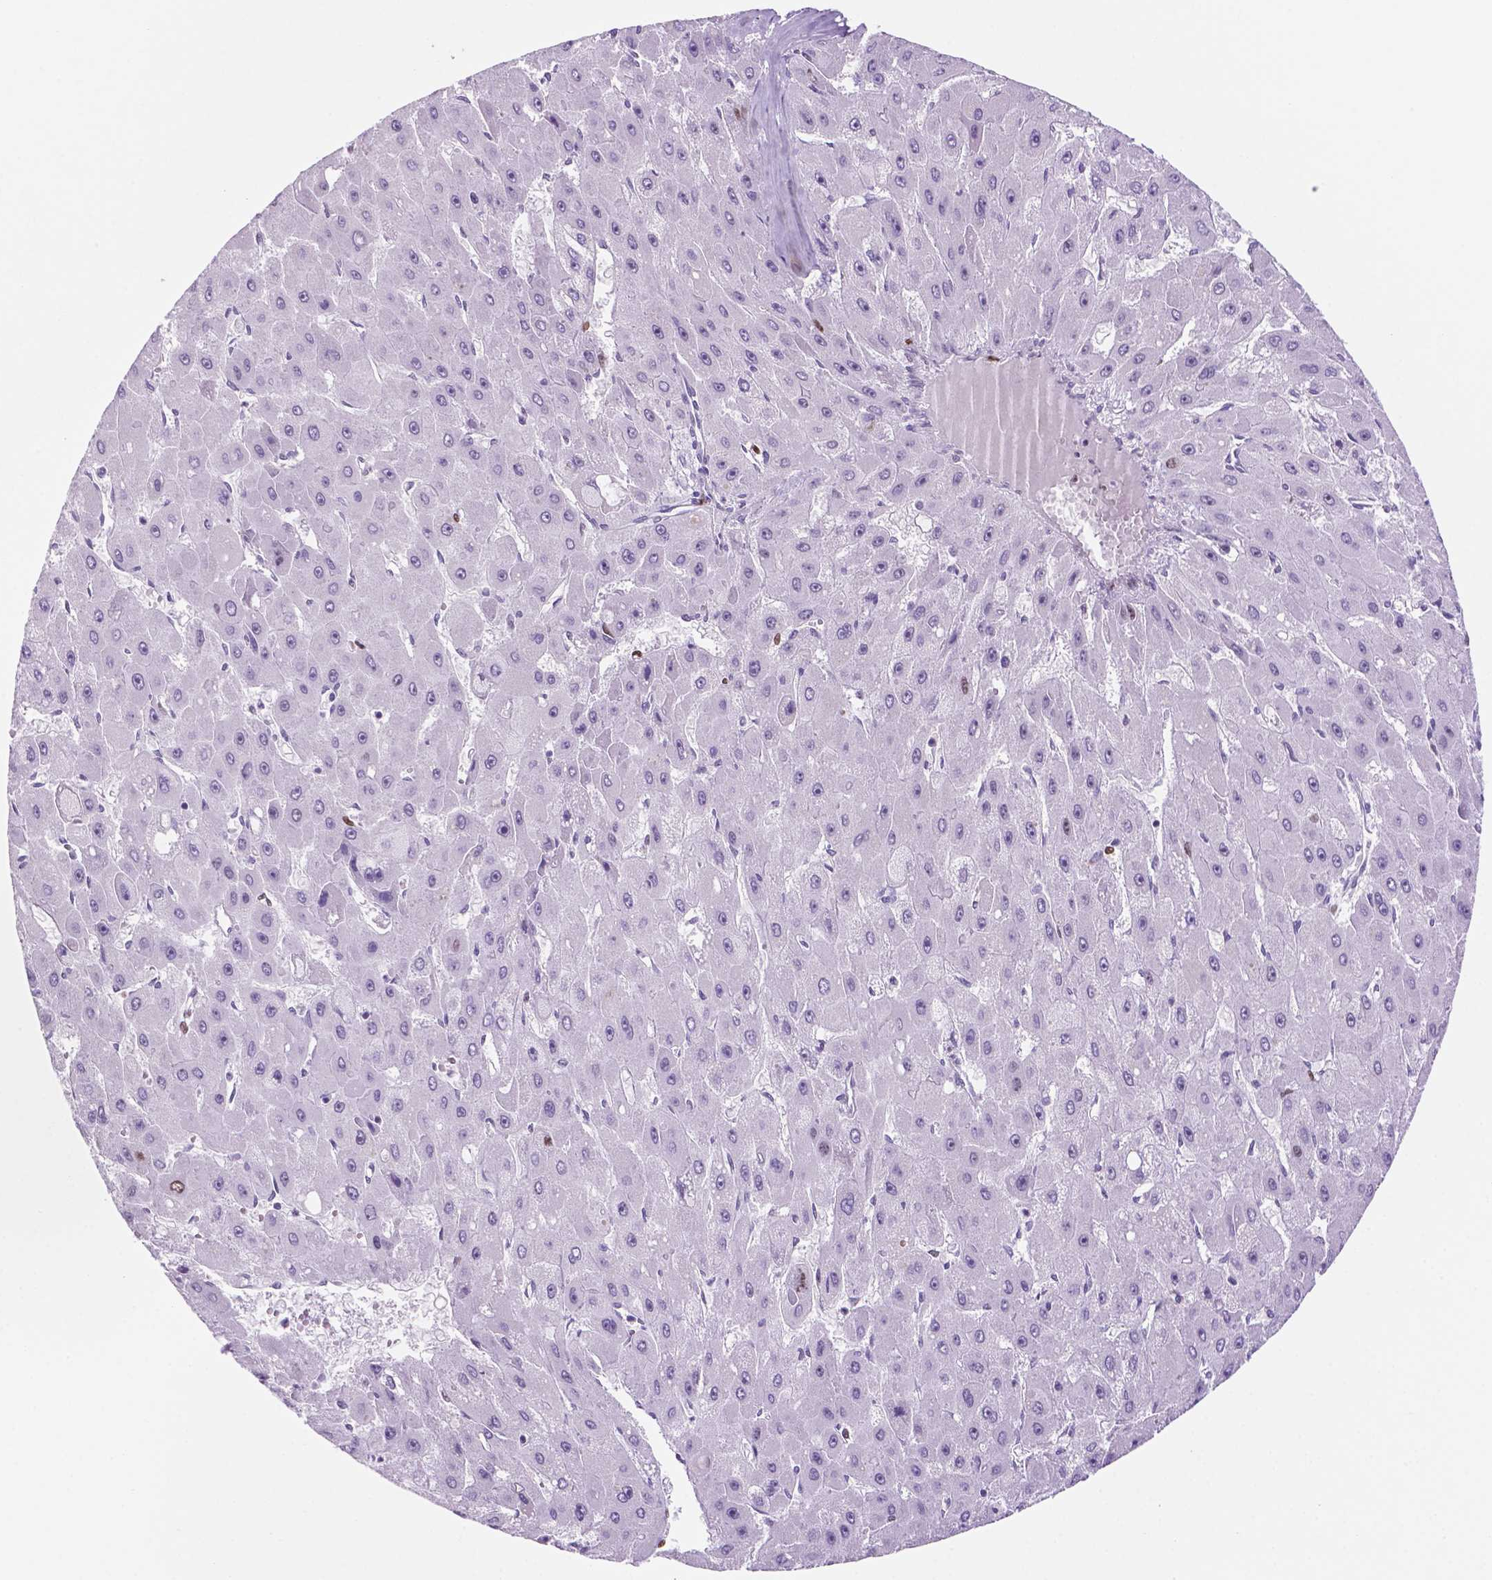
{"staining": {"intensity": "weak", "quantity": "<25%", "location": "nuclear"}, "tissue": "liver cancer", "cell_type": "Tumor cells", "image_type": "cancer", "snomed": [{"axis": "morphology", "description": "Carcinoma, Hepatocellular, NOS"}, {"axis": "topography", "description": "Liver"}], "caption": "A high-resolution photomicrograph shows immunohistochemistry (IHC) staining of liver cancer (hepatocellular carcinoma), which displays no significant staining in tumor cells.", "gene": "NCAPH2", "patient": {"sex": "female", "age": 25}}